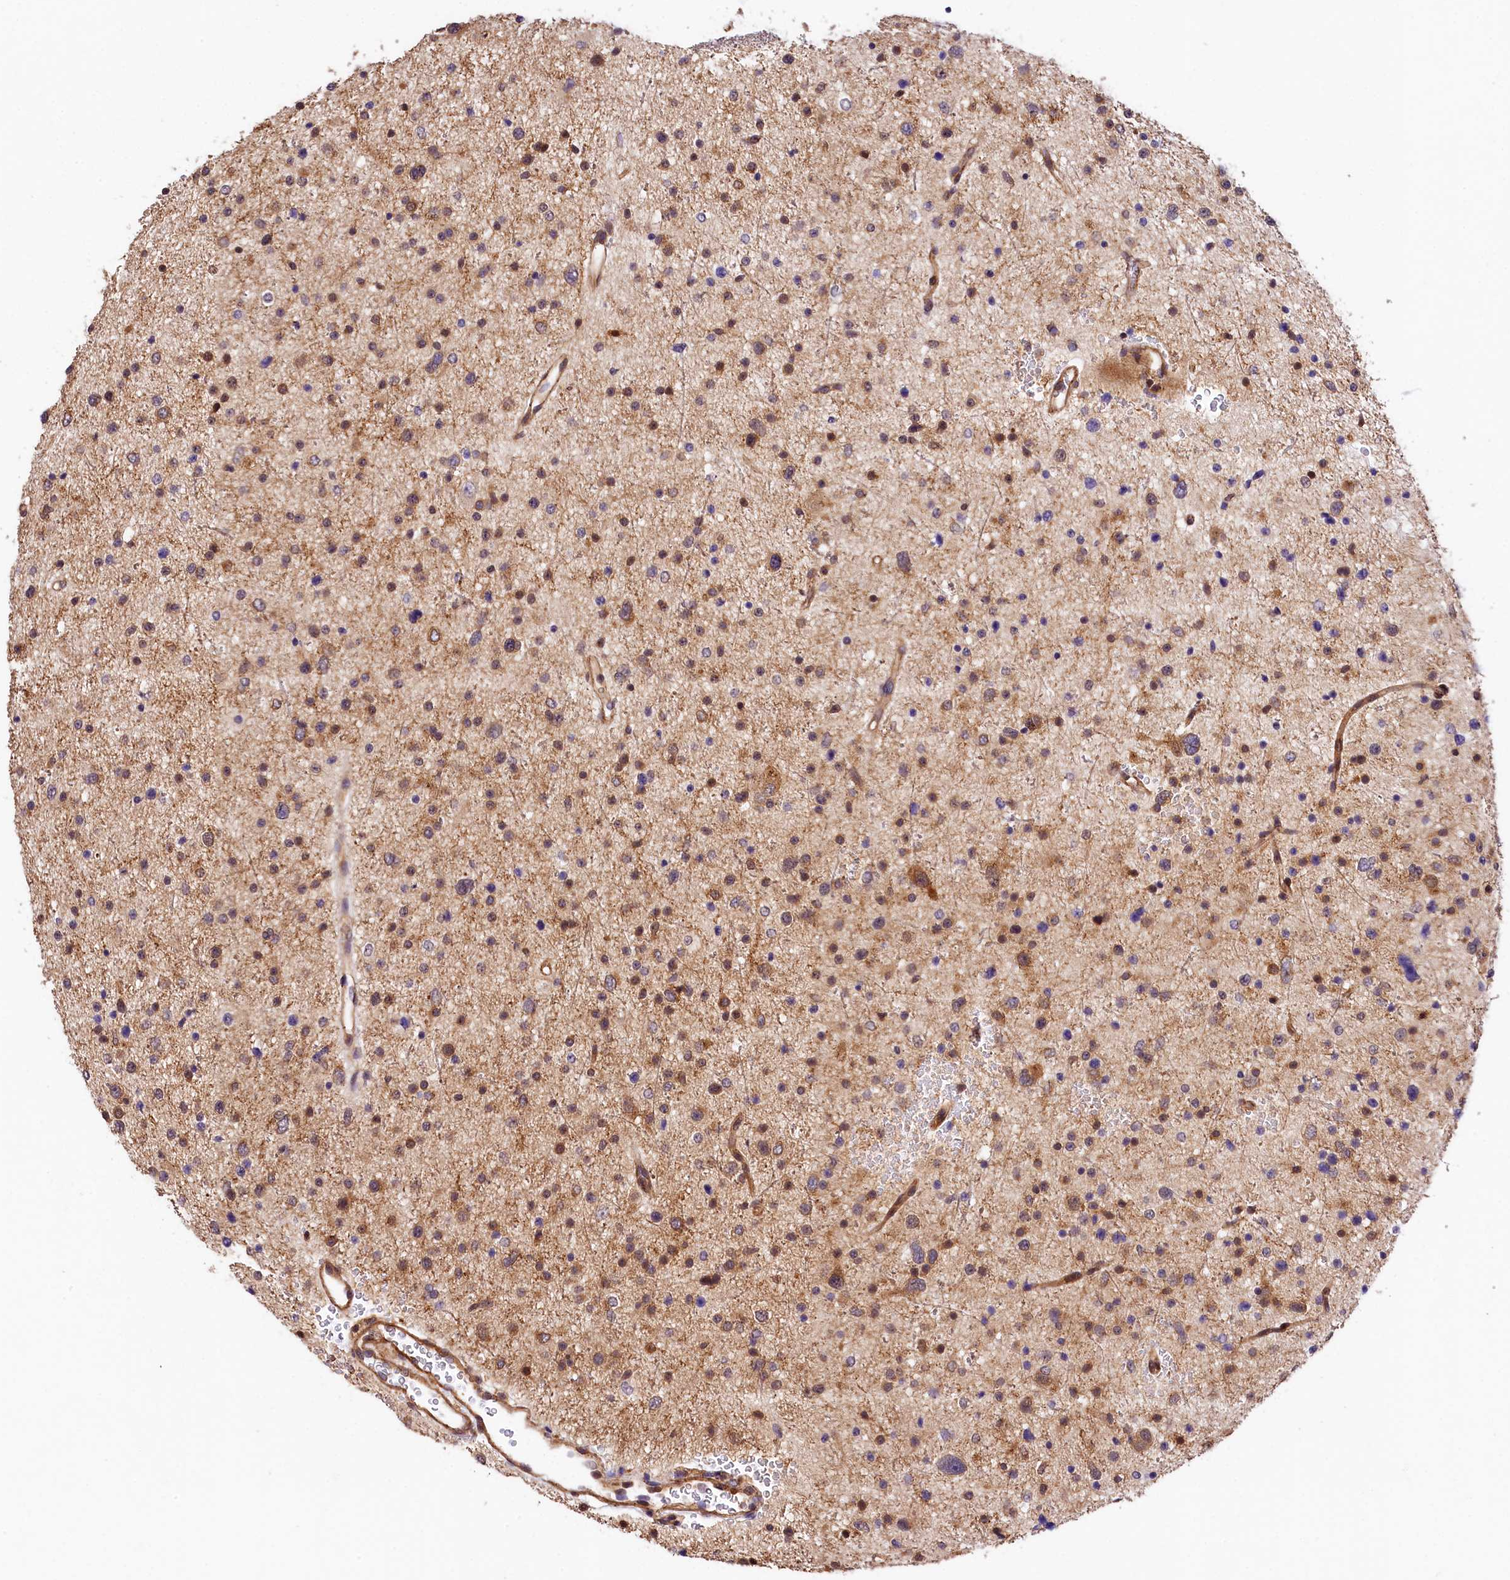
{"staining": {"intensity": "moderate", "quantity": "25%-75%", "location": "nuclear"}, "tissue": "glioma", "cell_type": "Tumor cells", "image_type": "cancer", "snomed": [{"axis": "morphology", "description": "Glioma, malignant, Low grade"}, {"axis": "topography", "description": "Brain"}], "caption": "Malignant glioma (low-grade) stained with DAB IHC shows medium levels of moderate nuclear staining in approximately 25%-75% of tumor cells. (Brightfield microscopy of DAB IHC at high magnification).", "gene": "CHORDC1", "patient": {"sex": "female", "age": 37}}